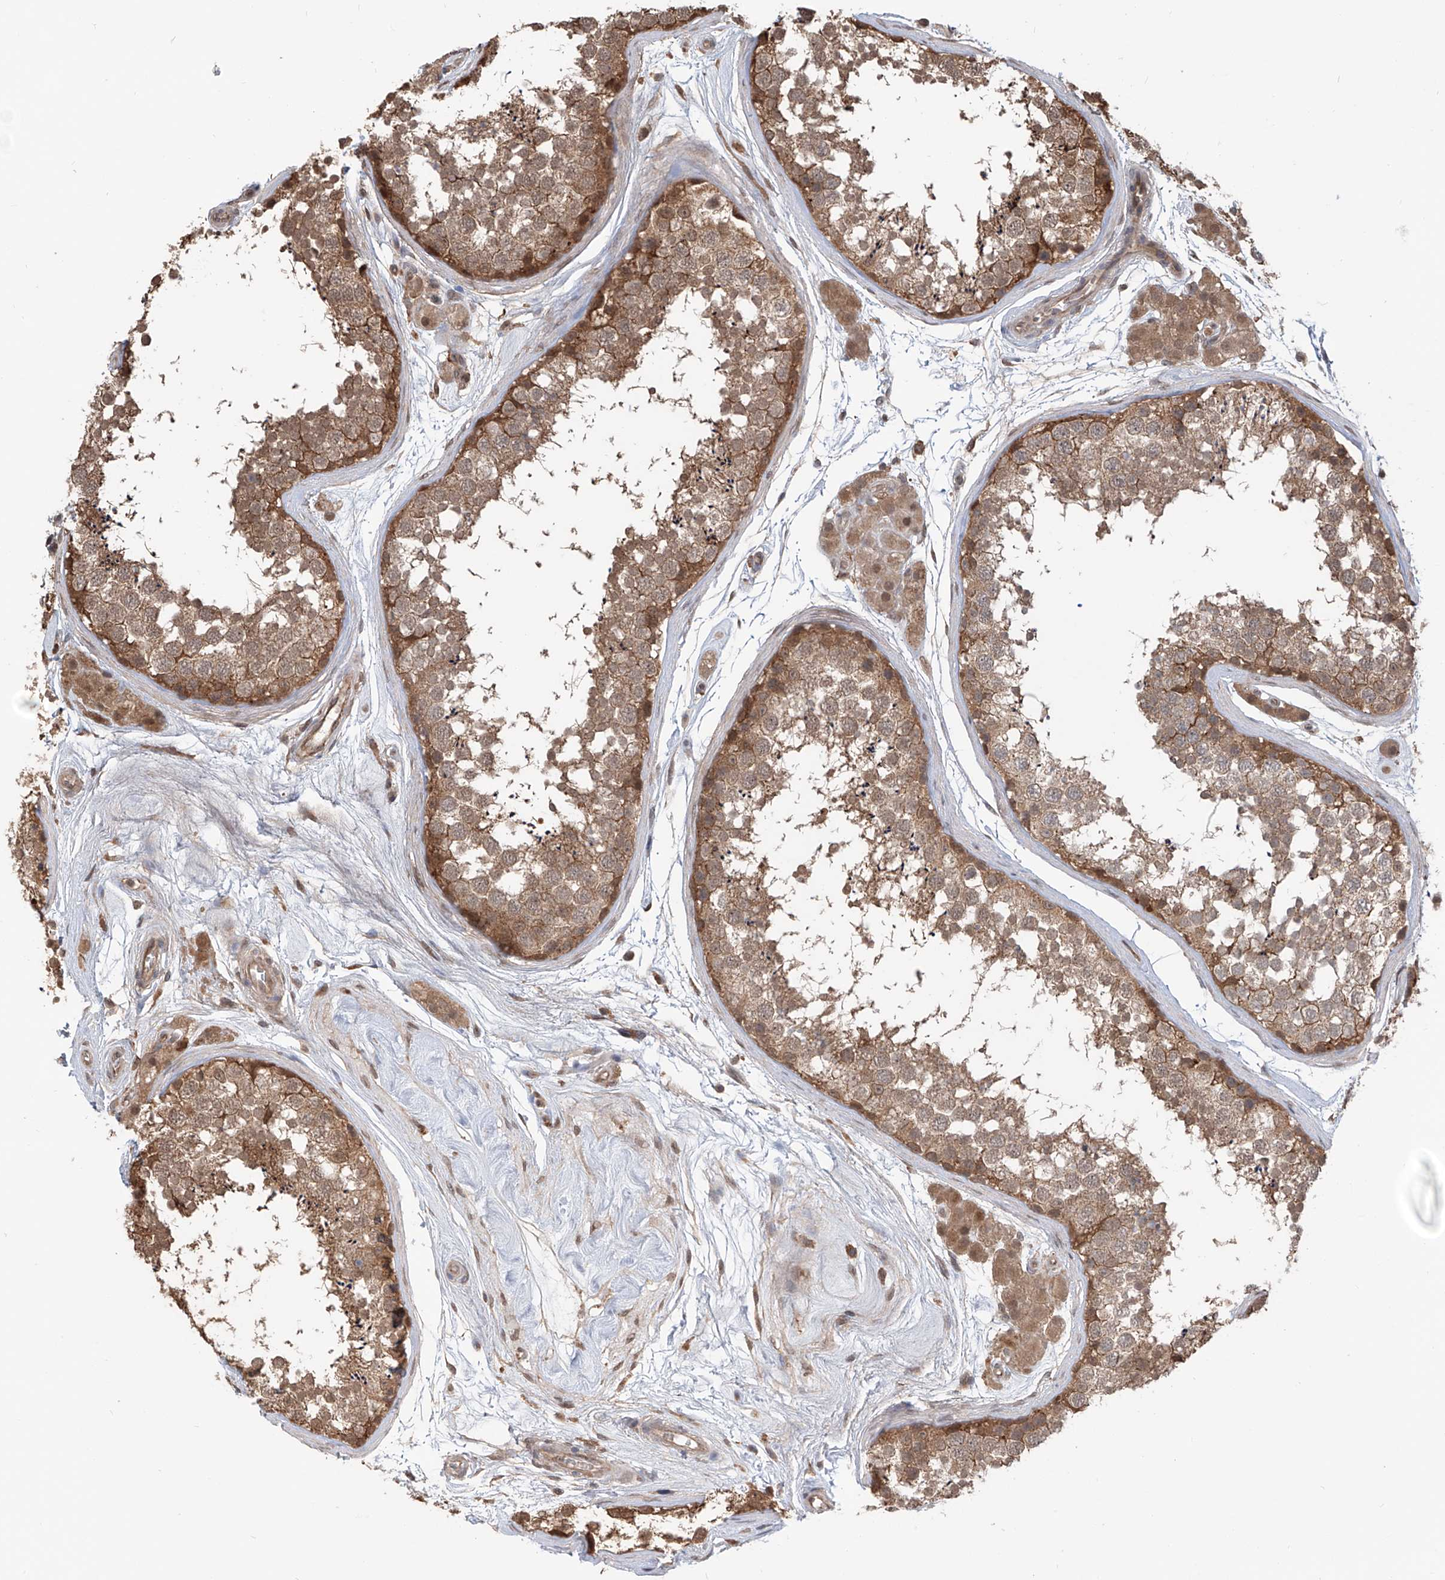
{"staining": {"intensity": "moderate", "quantity": ">75%", "location": "cytoplasmic/membranous,nuclear"}, "tissue": "testis", "cell_type": "Cells in seminiferous ducts", "image_type": "normal", "snomed": [{"axis": "morphology", "description": "Normal tissue, NOS"}, {"axis": "topography", "description": "Testis"}], "caption": "IHC histopathology image of benign human testis stained for a protein (brown), which reveals medium levels of moderate cytoplasmic/membranous,nuclear positivity in approximately >75% of cells in seminiferous ducts.", "gene": "HOXC8", "patient": {"sex": "male", "age": 56}}